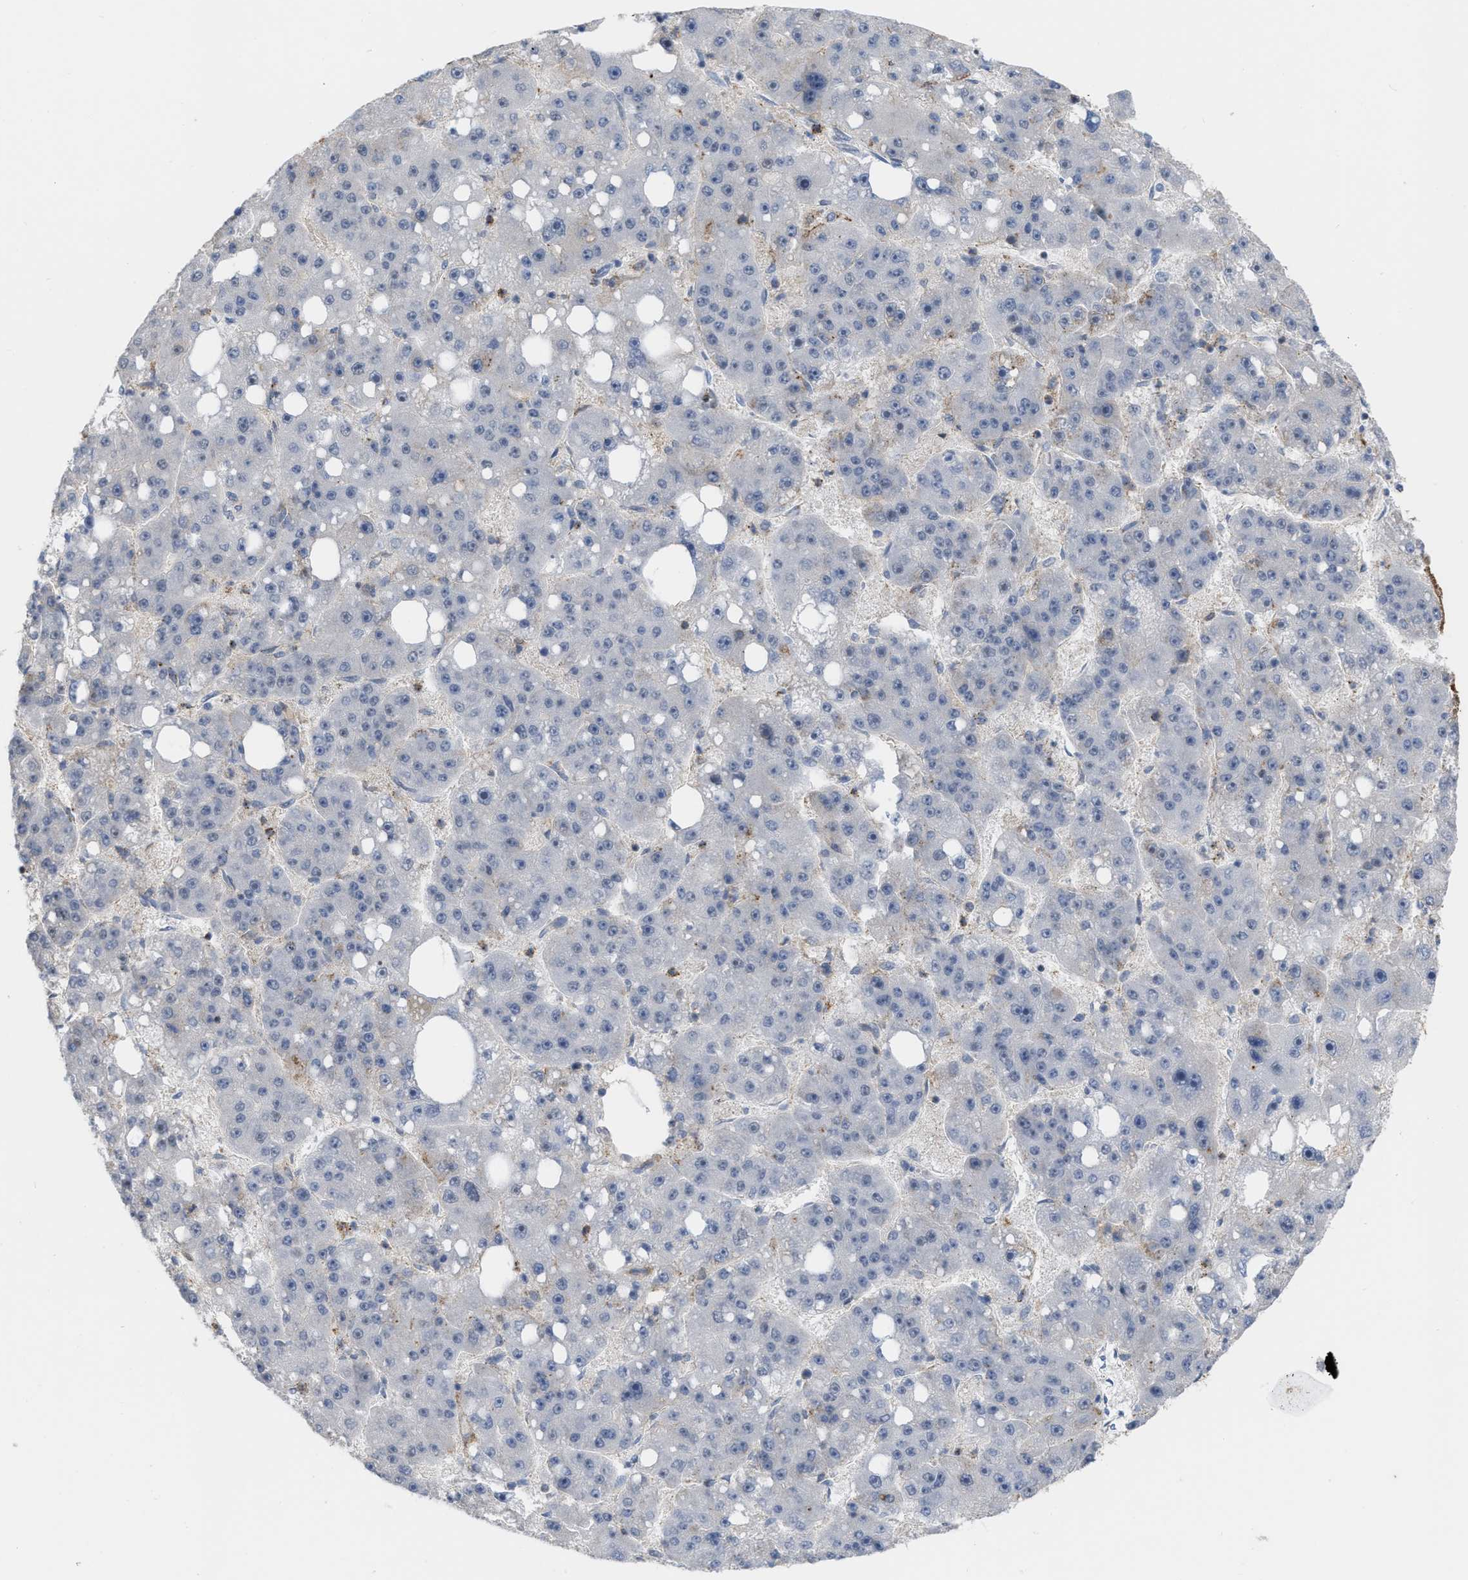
{"staining": {"intensity": "negative", "quantity": "none", "location": "none"}, "tissue": "liver cancer", "cell_type": "Tumor cells", "image_type": "cancer", "snomed": [{"axis": "morphology", "description": "Carcinoma, Hepatocellular, NOS"}, {"axis": "topography", "description": "Liver"}], "caption": "Liver hepatocellular carcinoma was stained to show a protein in brown. There is no significant expression in tumor cells.", "gene": "BAIAP2L1", "patient": {"sex": "female", "age": 61}}